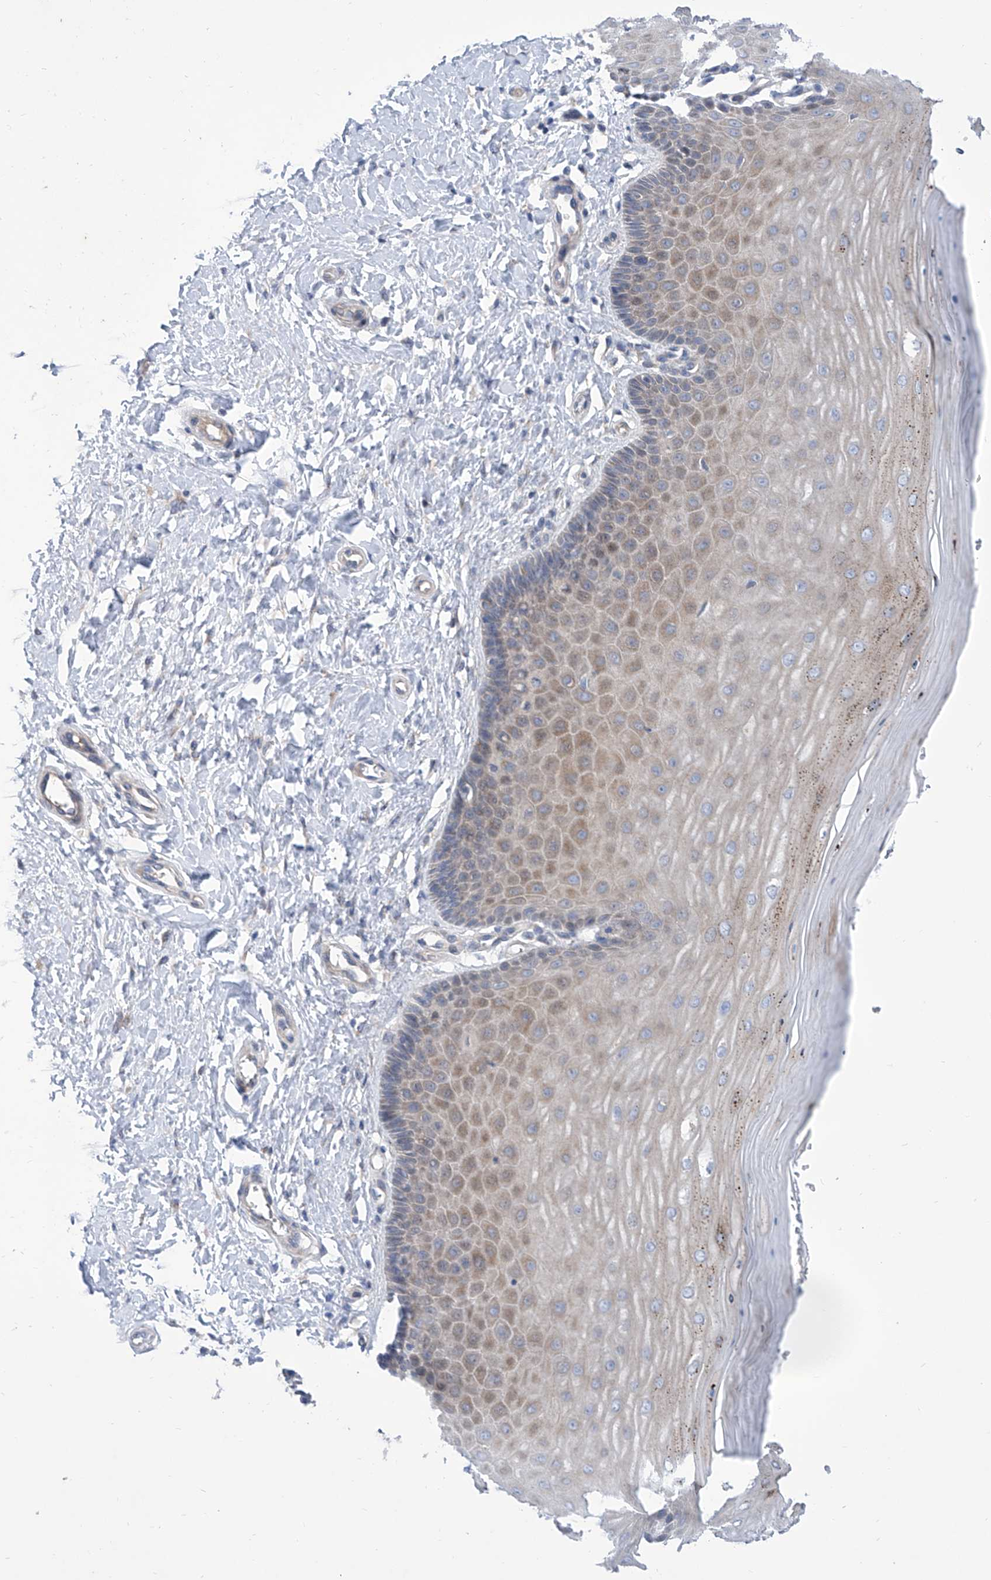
{"staining": {"intensity": "weak", "quantity": "25%-75%", "location": "cytoplasmic/membranous"}, "tissue": "cervix", "cell_type": "Glandular cells", "image_type": "normal", "snomed": [{"axis": "morphology", "description": "Normal tissue, NOS"}, {"axis": "topography", "description": "Cervix"}], "caption": "This histopathology image exhibits immunohistochemistry staining of normal cervix, with low weak cytoplasmic/membranous staining in about 25%-75% of glandular cells.", "gene": "SRBD1", "patient": {"sex": "female", "age": 55}}